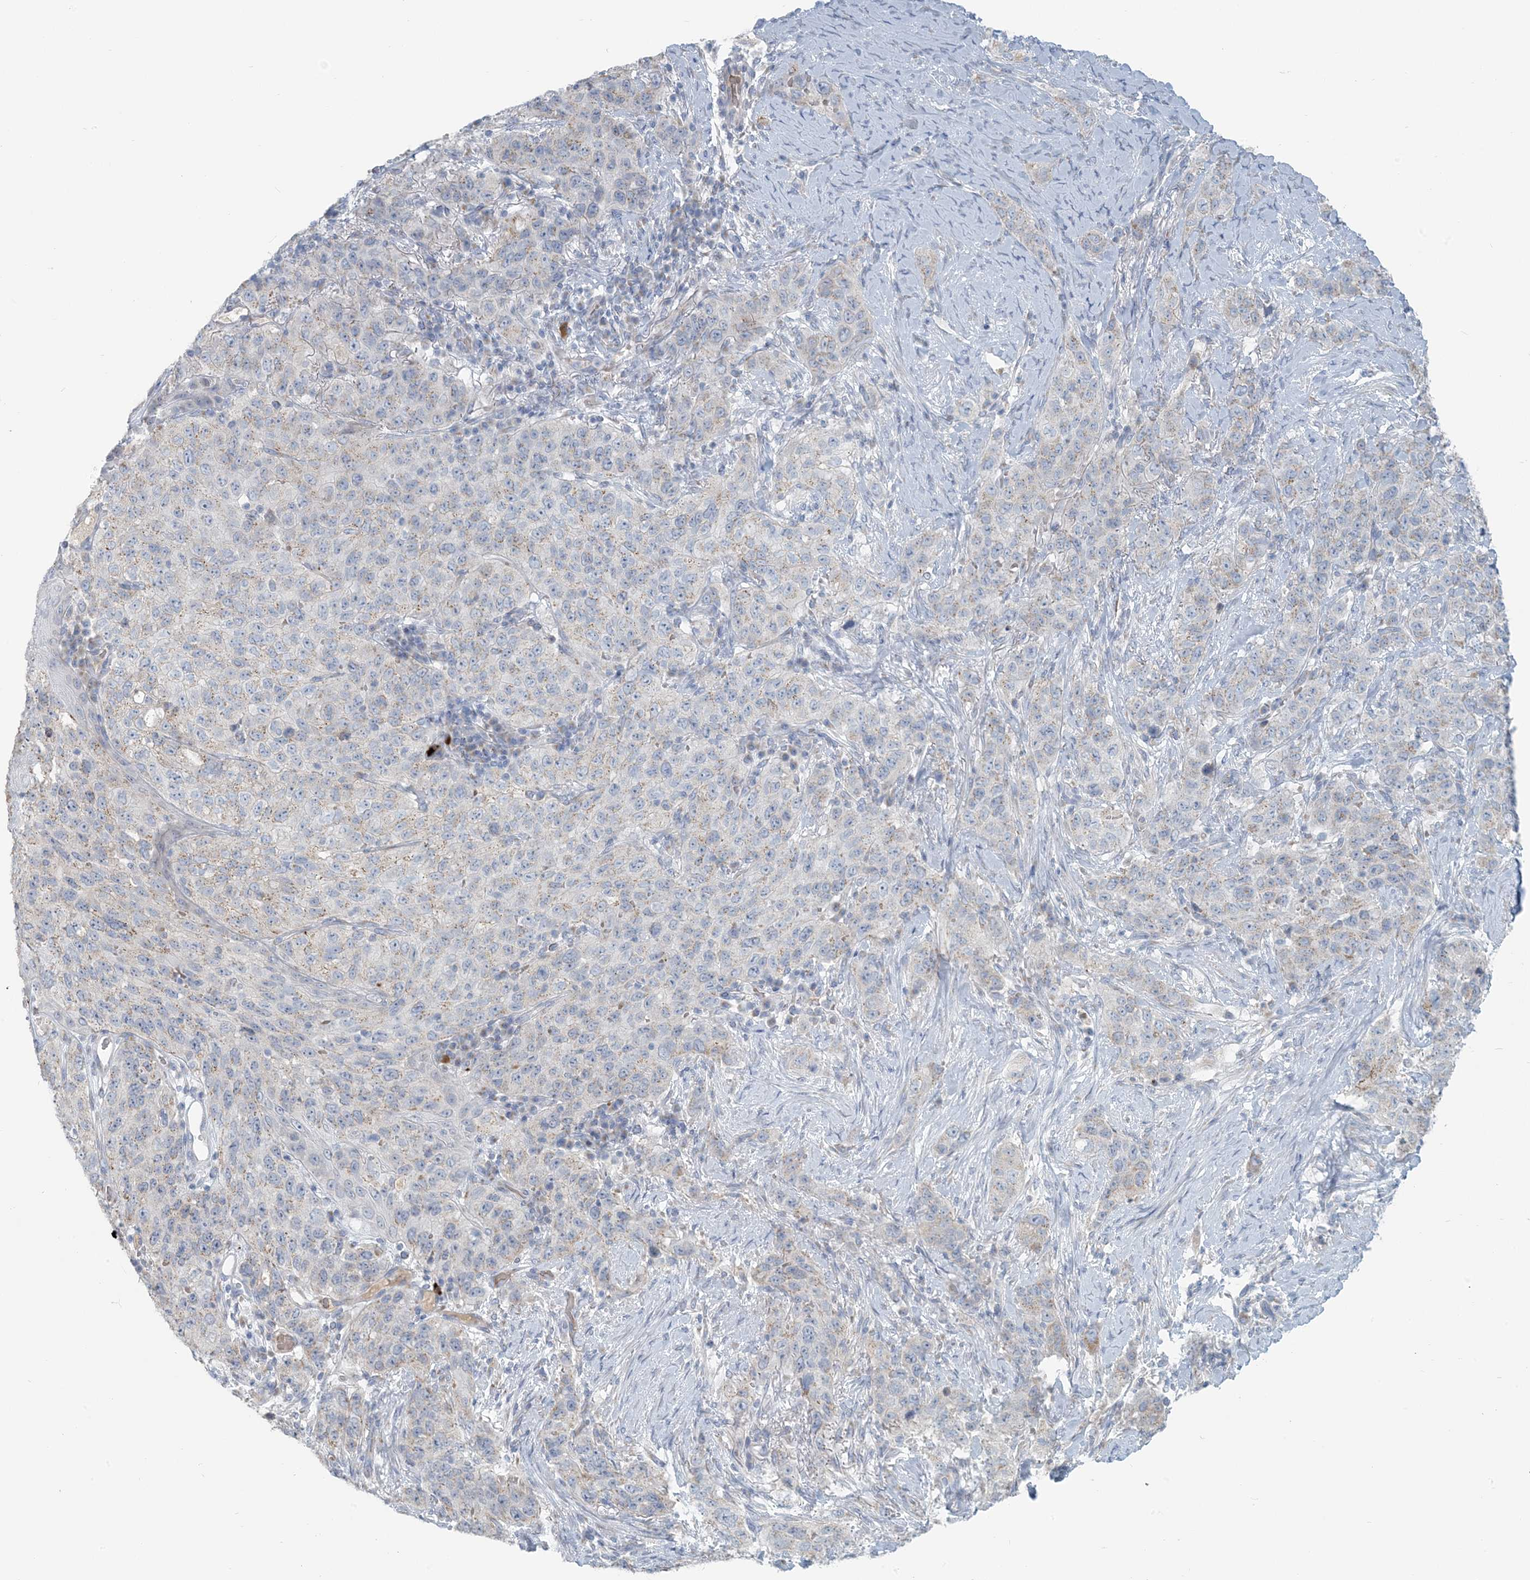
{"staining": {"intensity": "weak", "quantity": "25%-75%", "location": "cytoplasmic/membranous"}, "tissue": "stomach cancer", "cell_type": "Tumor cells", "image_type": "cancer", "snomed": [{"axis": "morphology", "description": "Adenocarcinoma, NOS"}, {"axis": "topography", "description": "Stomach"}], "caption": "Stomach cancer was stained to show a protein in brown. There is low levels of weak cytoplasmic/membranous expression in approximately 25%-75% of tumor cells.", "gene": "SCML1", "patient": {"sex": "male", "age": 48}}